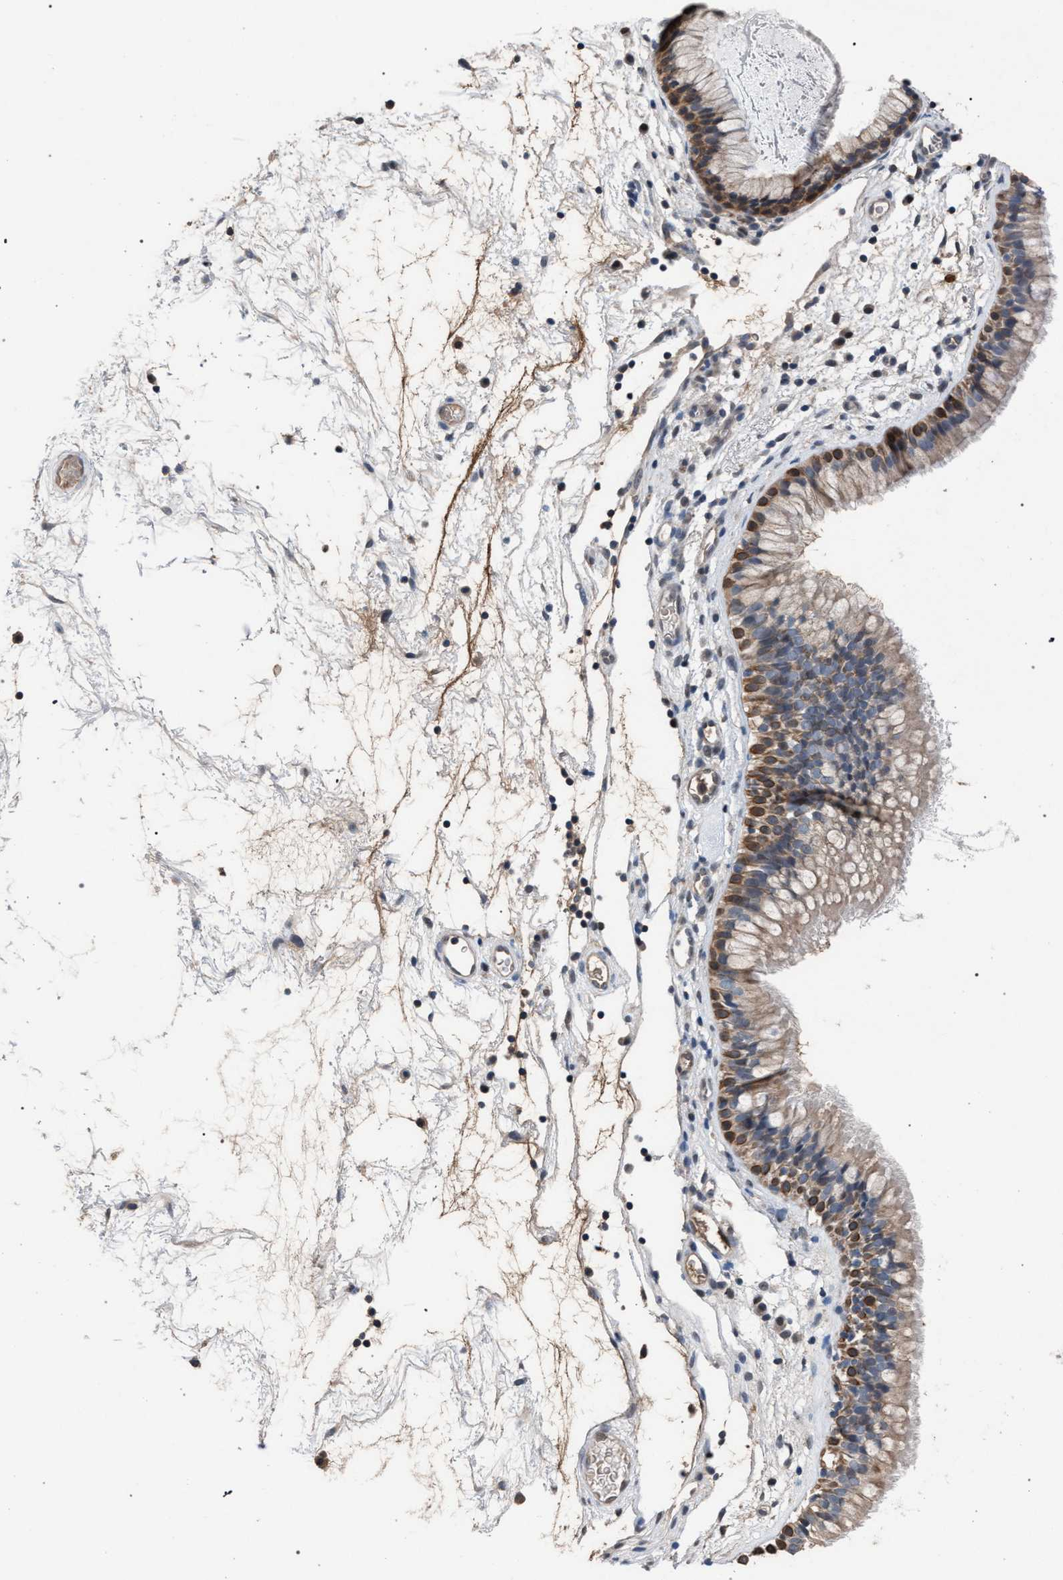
{"staining": {"intensity": "moderate", "quantity": "<25%", "location": "cytoplasmic/membranous"}, "tissue": "nasopharynx", "cell_type": "Respiratory epithelial cells", "image_type": "normal", "snomed": [{"axis": "morphology", "description": "Normal tissue, NOS"}, {"axis": "morphology", "description": "Inflammation, NOS"}, {"axis": "topography", "description": "Nasopharynx"}], "caption": "Protein staining exhibits moderate cytoplasmic/membranous staining in about <25% of respiratory epithelial cells in benign nasopharynx. The protein of interest is shown in brown color, while the nuclei are stained blue.", "gene": "TECPR1", "patient": {"sex": "male", "age": 48}}